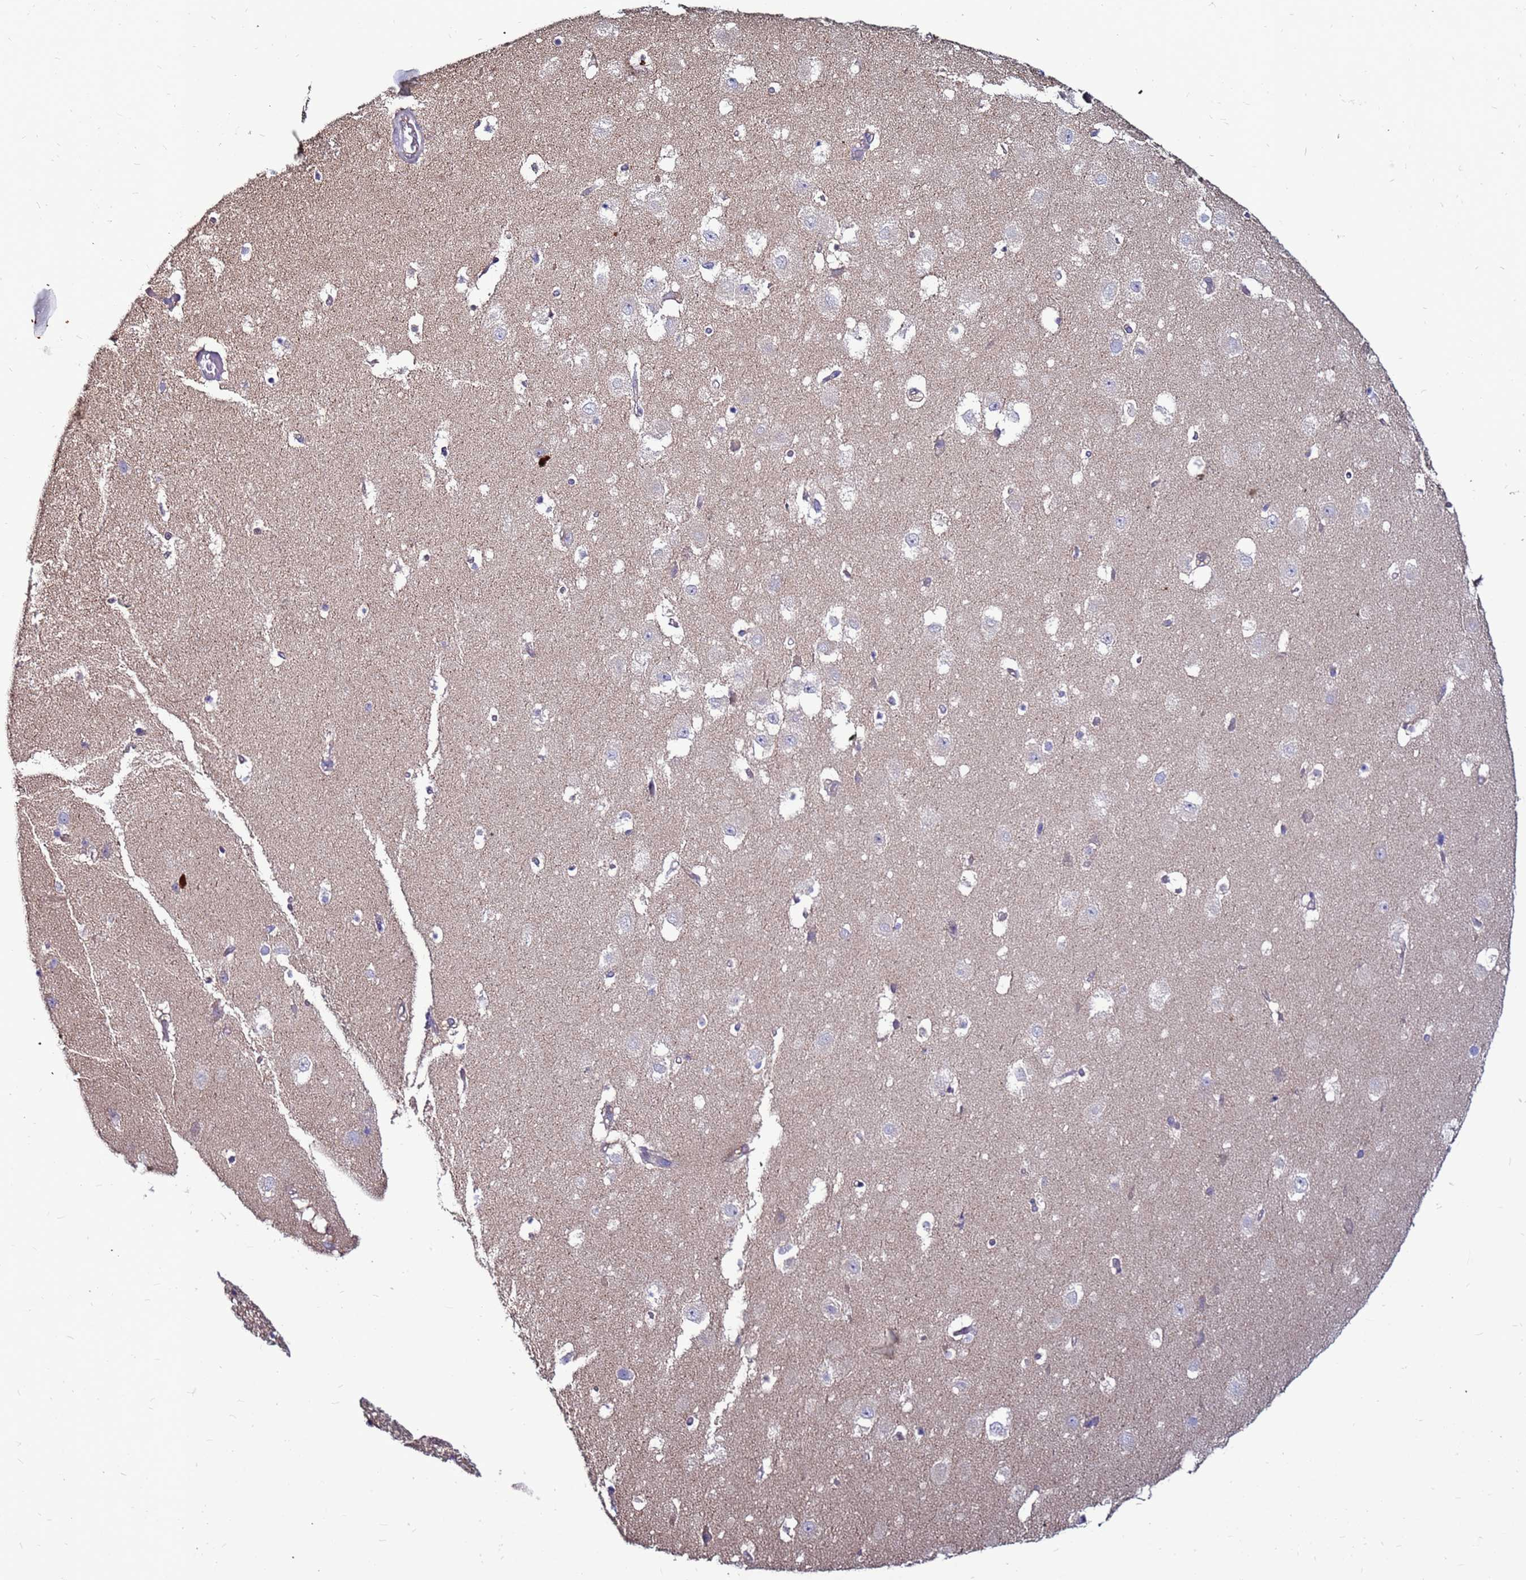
{"staining": {"intensity": "negative", "quantity": "none", "location": "none"}, "tissue": "hippocampus", "cell_type": "Glial cells", "image_type": "normal", "snomed": [{"axis": "morphology", "description": "Normal tissue, NOS"}, {"axis": "topography", "description": "Hippocampus"}], "caption": "Immunohistochemistry (IHC) histopathology image of unremarkable hippocampus: hippocampus stained with DAB (3,3'-diaminobenzidine) displays no significant protein positivity in glial cells.", "gene": "NRN1L", "patient": {"sex": "female", "age": 52}}